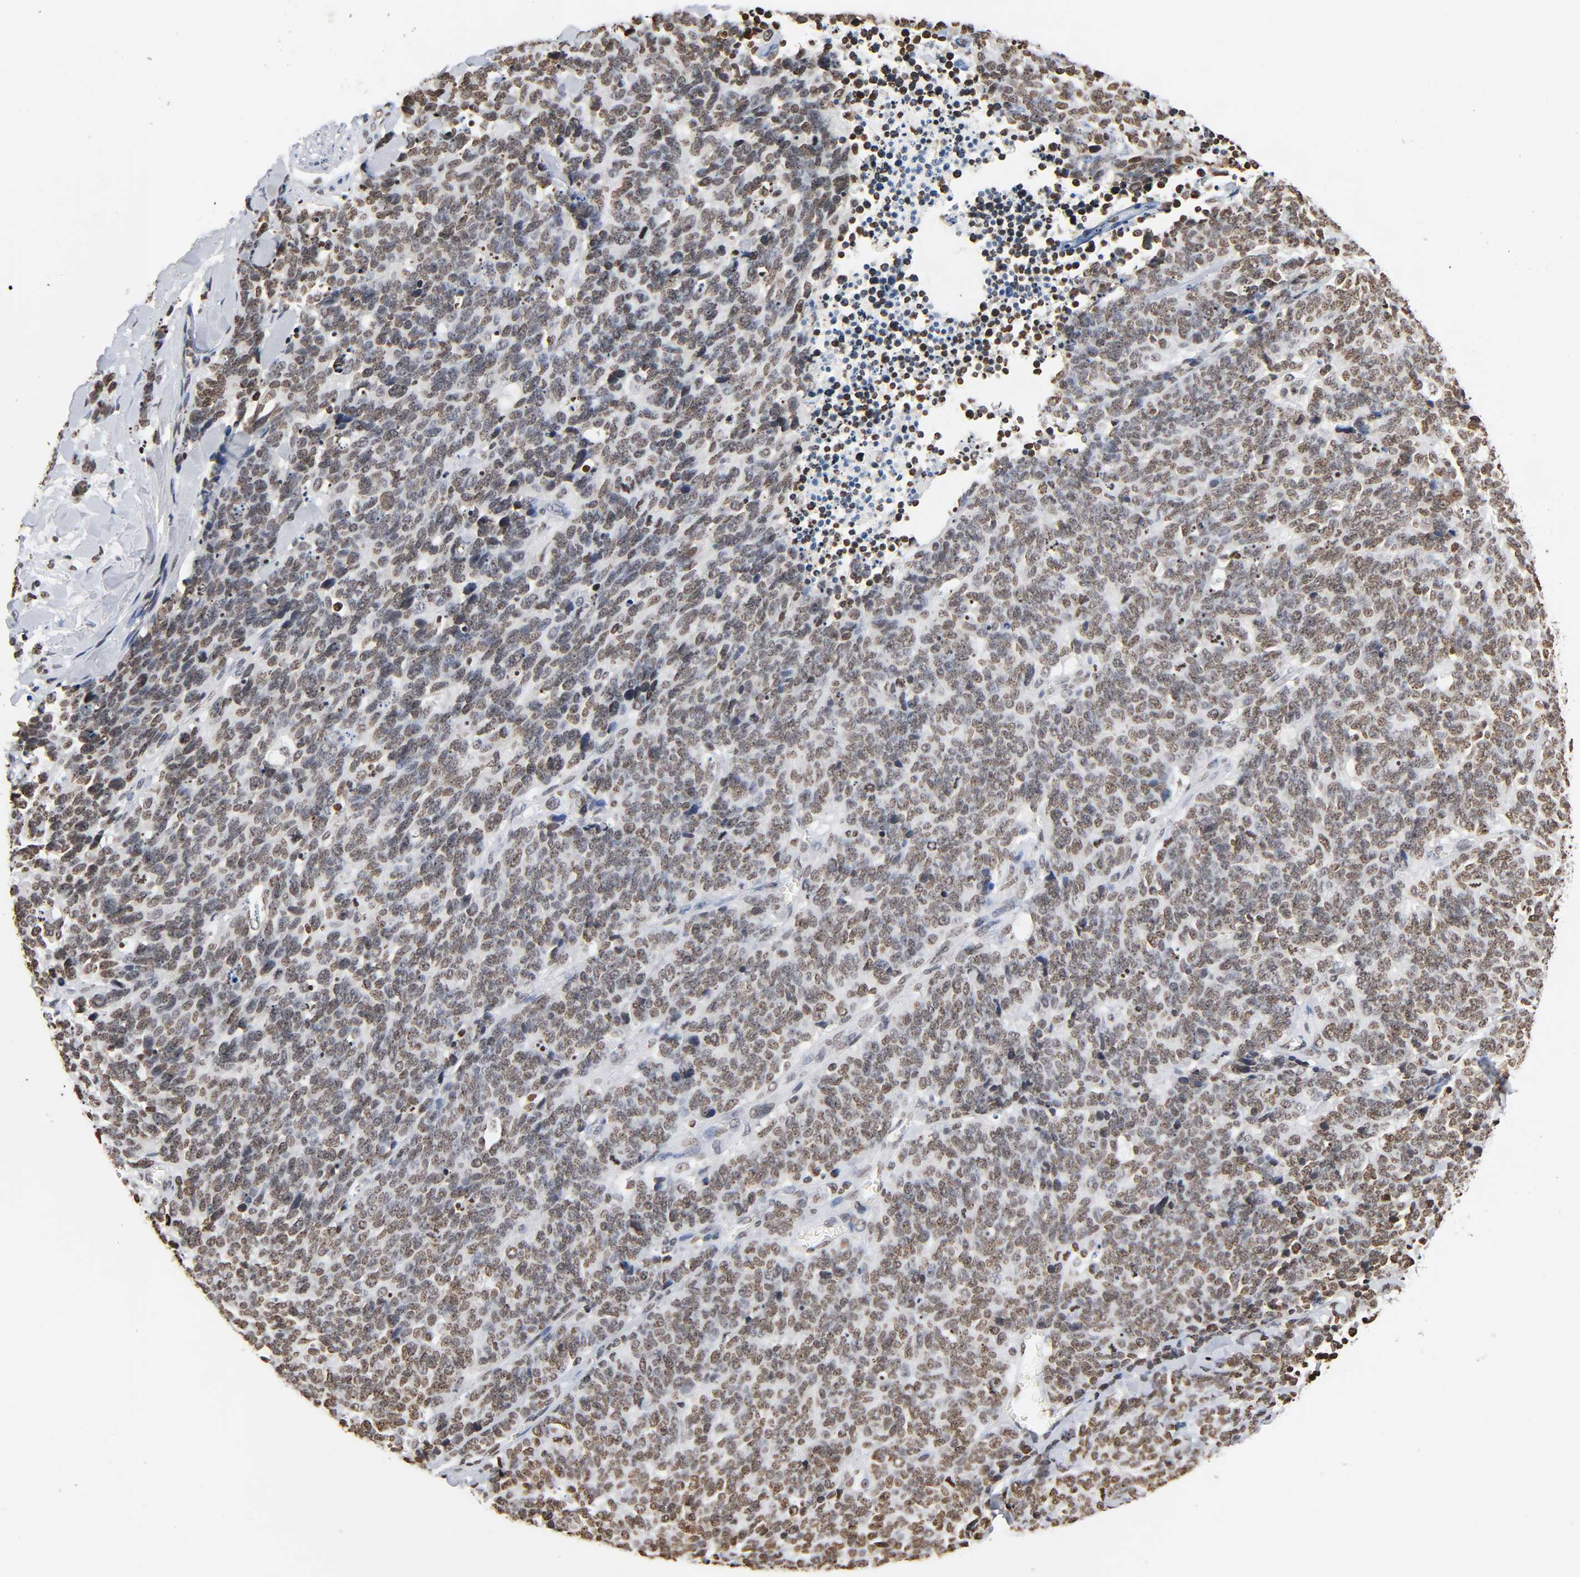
{"staining": {"intensity": "moderate", "quantity": ">75%", "location": "nuclear"}, "tissue": "lung cancer", "cell_type": "Tumor cells", "image_type": "cancer", "snomed": [{"axis": "morphology", "description": "Neoplasm, malignant, NOS"}, {"axis": "topography", "description": "Lung"}], "caption": "The histopathology image displays staining of lung cancer (malignant neoplasm), revealing moderate nuclear protein staining (brown color) within tumor cells.", "gene": "HOXA6", "patient": {"sex": "female", "age": 58}}